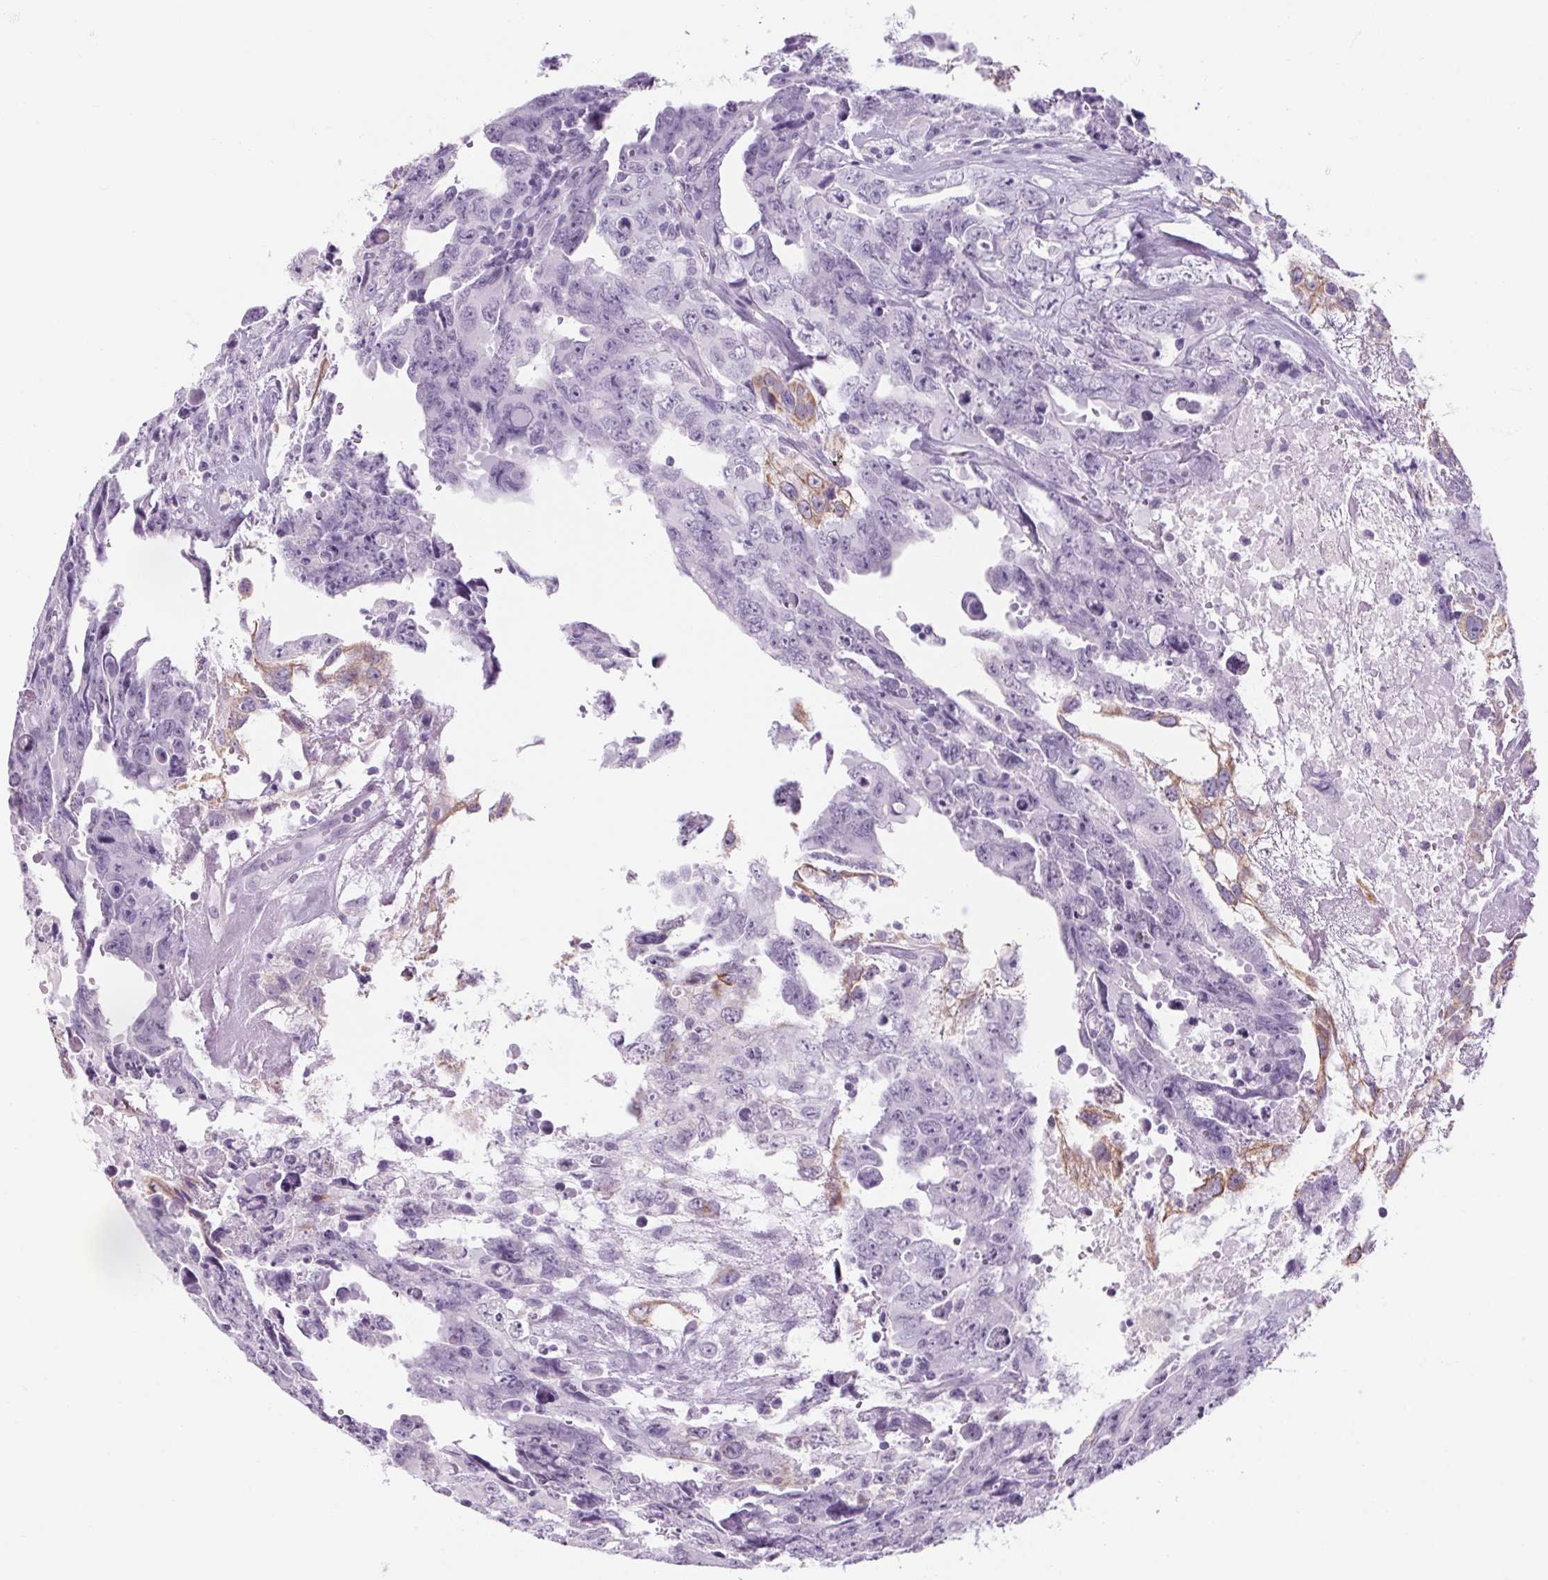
{"staining": {"intensity": "weak", "quantity": "<25%", "location": "cytoplasmic/membranous"}, "tissue": "testis cancer", "cell_type": "Tumor cells", "image_type": "cancer", "snomed": [{"axis": "morphology", "description": "Carcinoma, Embryonal, NOS"}, {"axis": "topography", "description": "Testis"}], "caption": "Immunohistochemical staining of human embryonal carcinoma (testis) displays no significant staining in tumor cells.", "gene": "RPTN", "patient": {"sex": "male", "age": 24}}